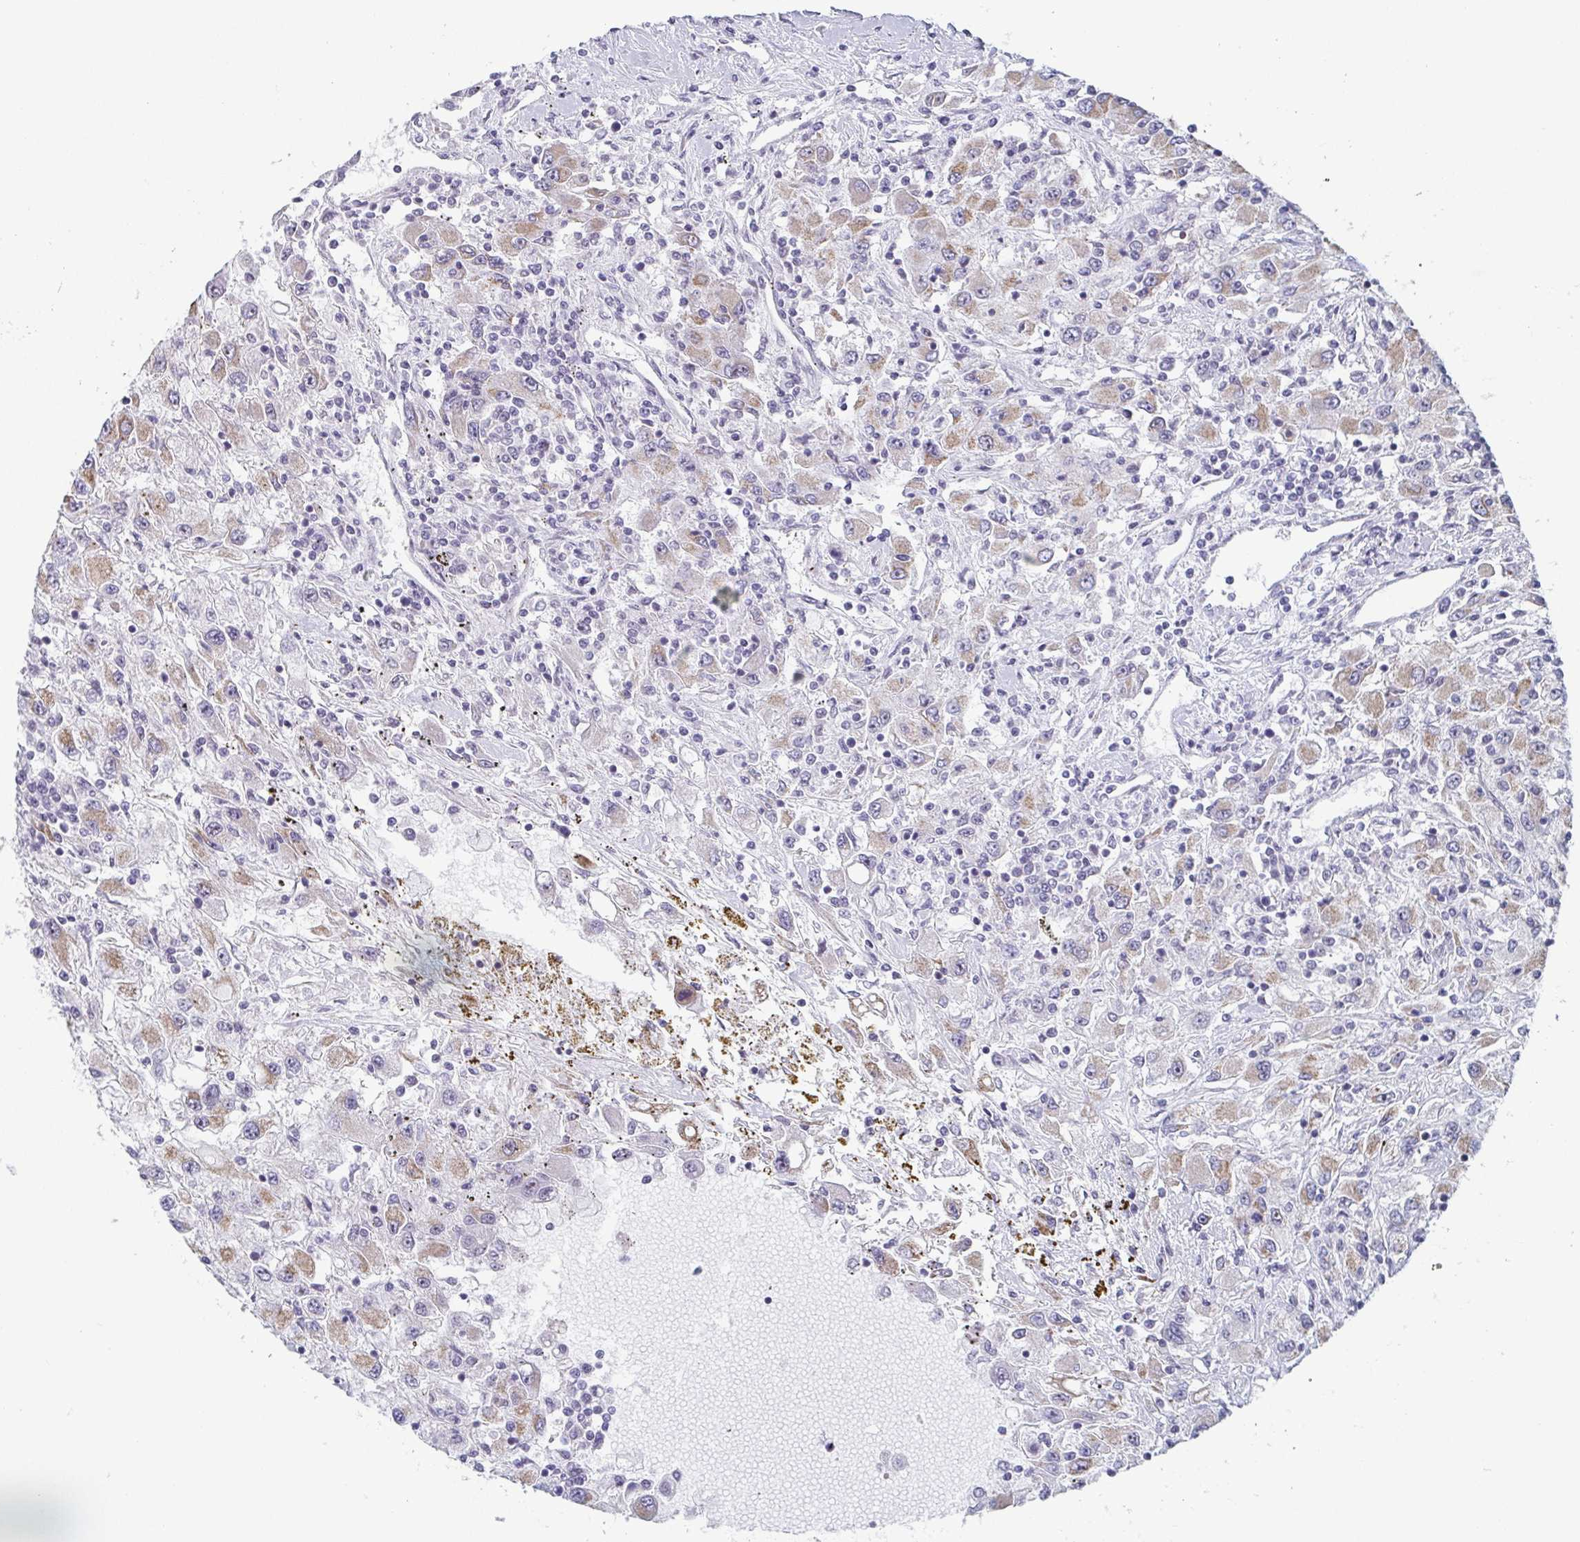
{"staining": {"intensity": "weak", "quantity": ">75%", "location": "cytoplasmic/membranous"}, "tissue": "renal cancer", "cell_type": "Tumor cells", "image_type": "cancer", "snomed": [{"axis": "morphology", "description": "Adenocarcinoma, NOS"}, {"axis": "topography", "description": "Kidney"}], "caption": "Weak cytoplasmic/membranous protein staining is appreciated in approximately >75% of tumor cells in renal cancer.", "gene": "EXOSC7", "patient": {"sex": "female", "age": 67}}